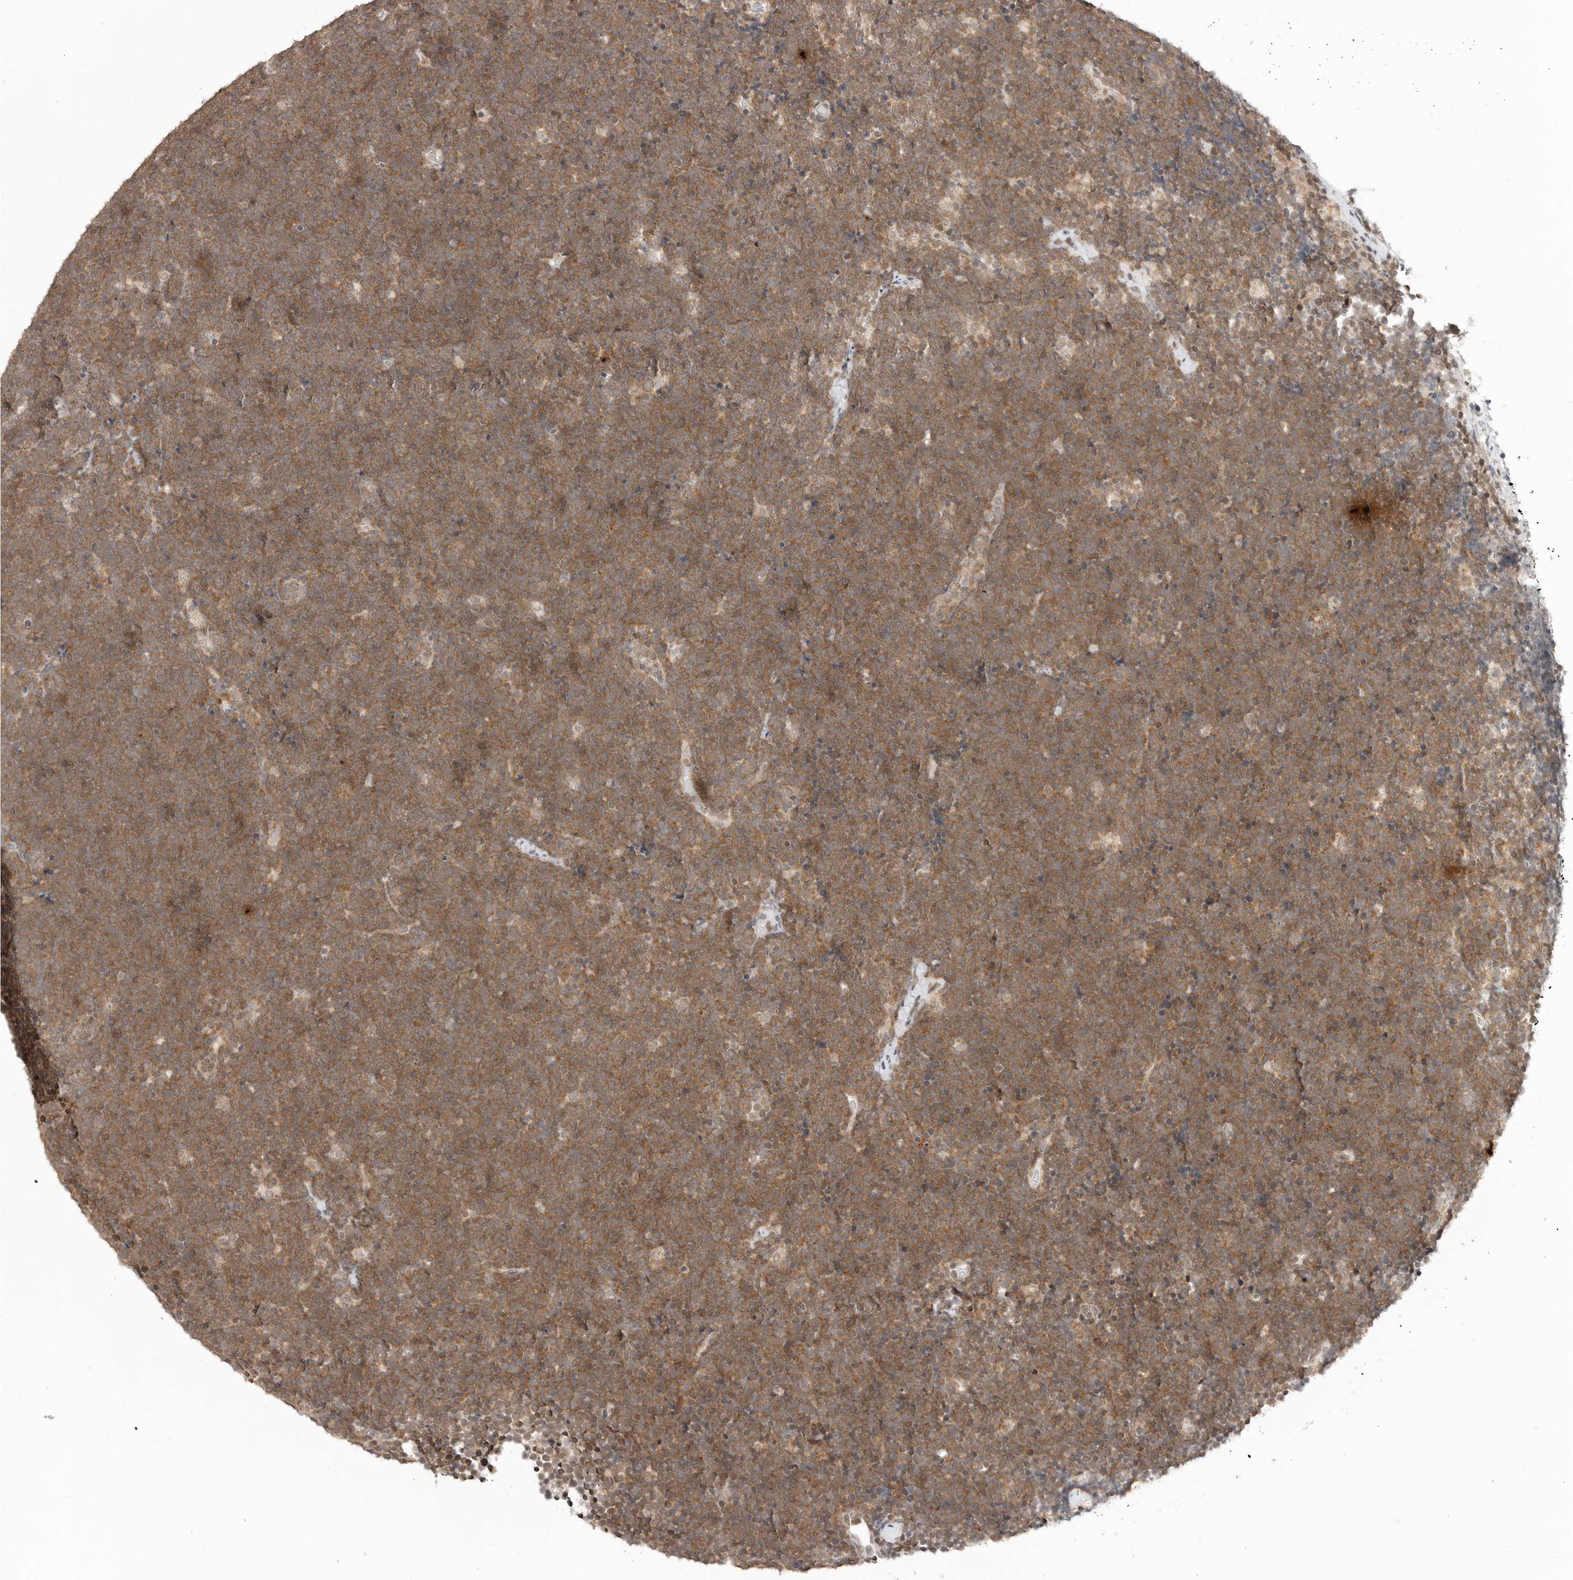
{"staining": {"intensity": "moderate", "quantity": ">75%", "location": "cytoplasmic/membranous"}, "tissue": "lymphoma", "cell_type": "Tumor cells", "image_type": "cancer", "snomed": [{"axis": "morphology", "description": "Malignant lymphoma, non-Hodgkin's type, High grade"}, {"axis": "topography", "description": "Lymph node"}], "caption": "About >75% of tumor cells in lymphoma demonstrate moderate cytoplasmic/membranous protein staining as visualized by brown immunohistochemical staining.", "gene": "METAP1", "patient": {"sex": "male", "age": 13}}